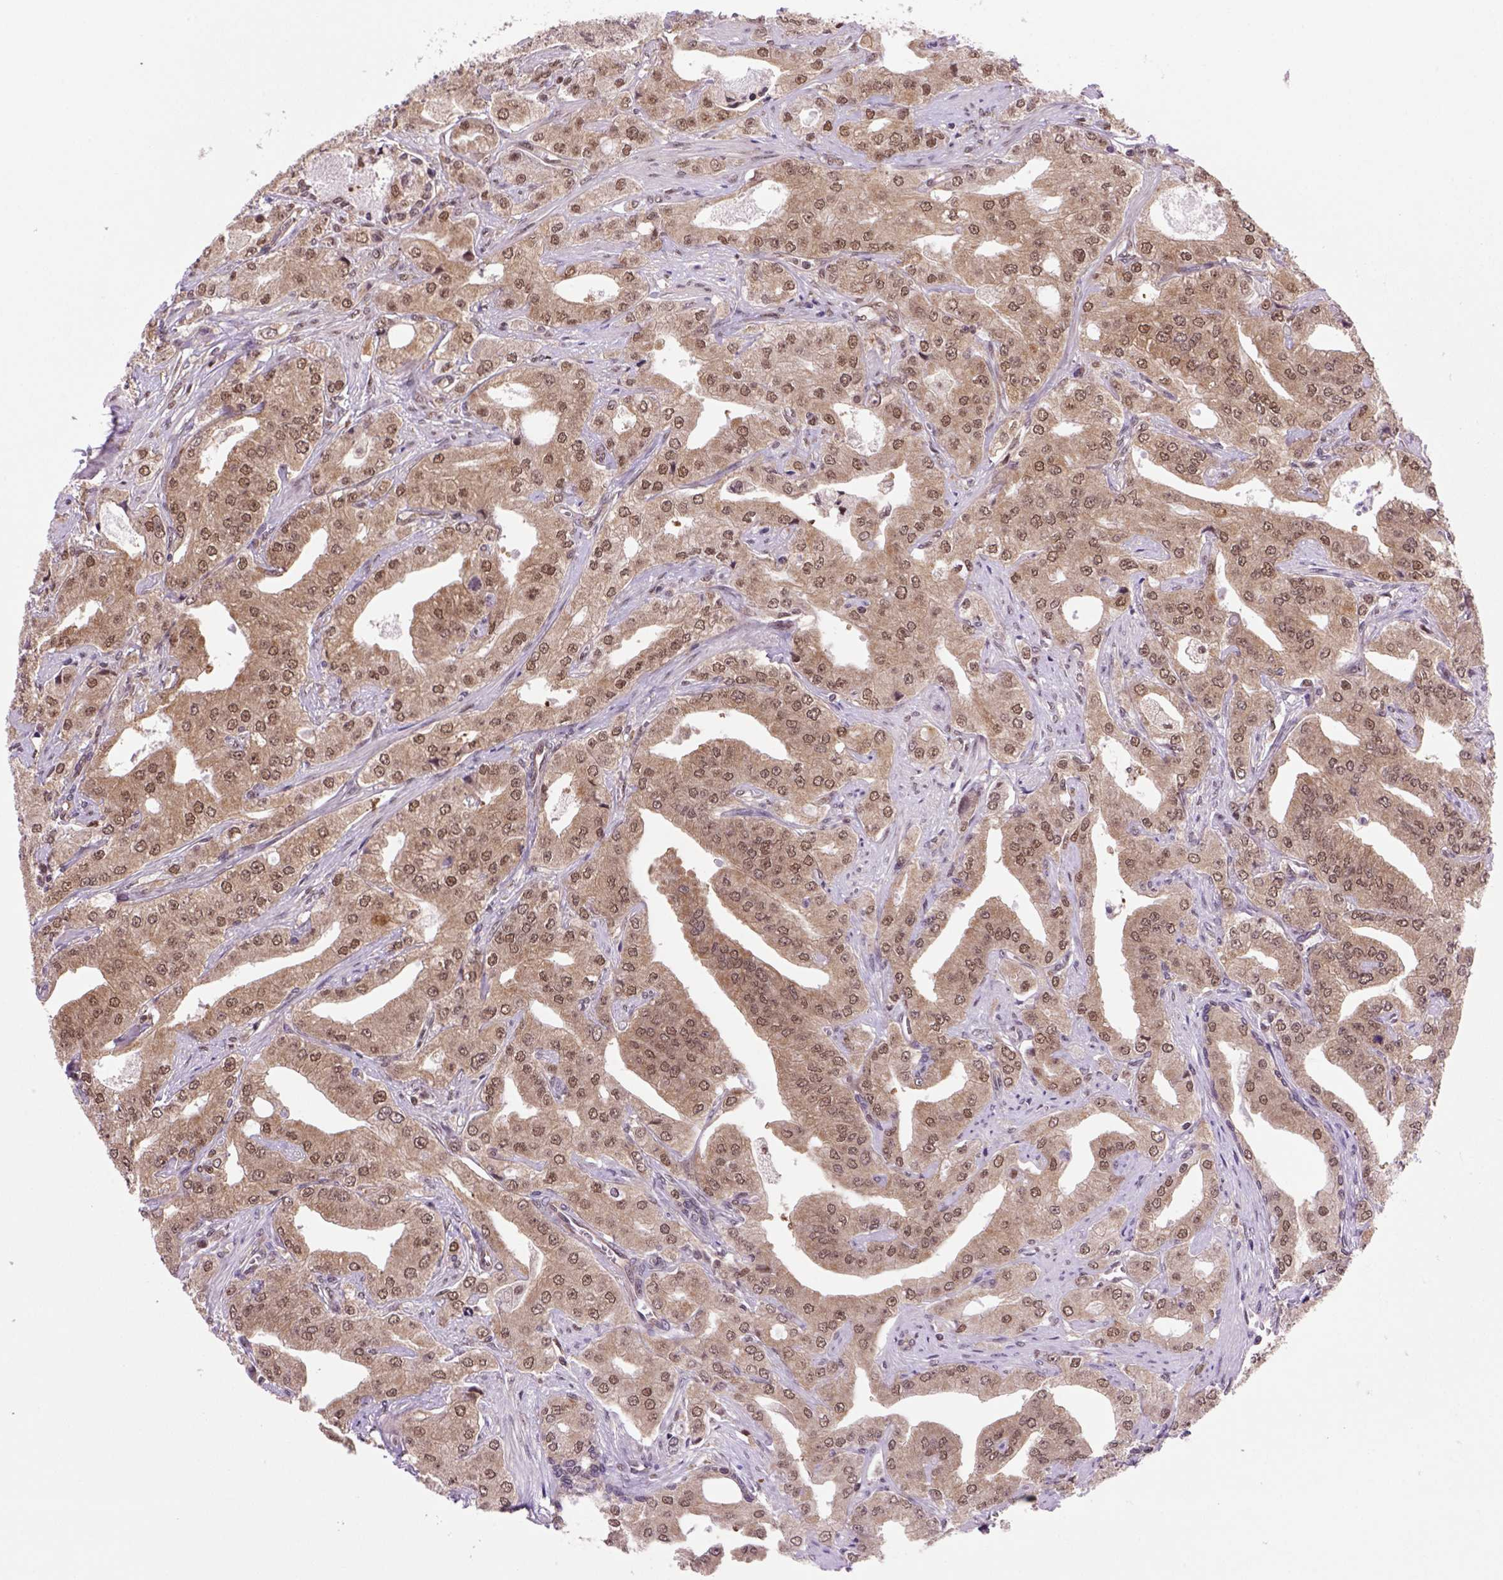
{"staining": {"intensity": "moderate", "quantity": ">75%", "location": "cytoplasmic/membranous,nuclear"}, "tissue": "prostate cancer", "cell_type": "Tumor cells", "image_type": "cancer", "snomed": [{"axis": "morphology", "description": "Adenocarcinoma, Low grade"}, {"axis": "topography", "description": "Prostate"}], "caption": "This is an image of immunohistochemistry (IHC) staining of adenocarcinoma (low-grade) (prostate), which shows moderate expression in the cytoplasmic/membranous and nuclear of tumor cells.", "gene": "PSMC2", "patient": {"sex": "male", "age": 60}}